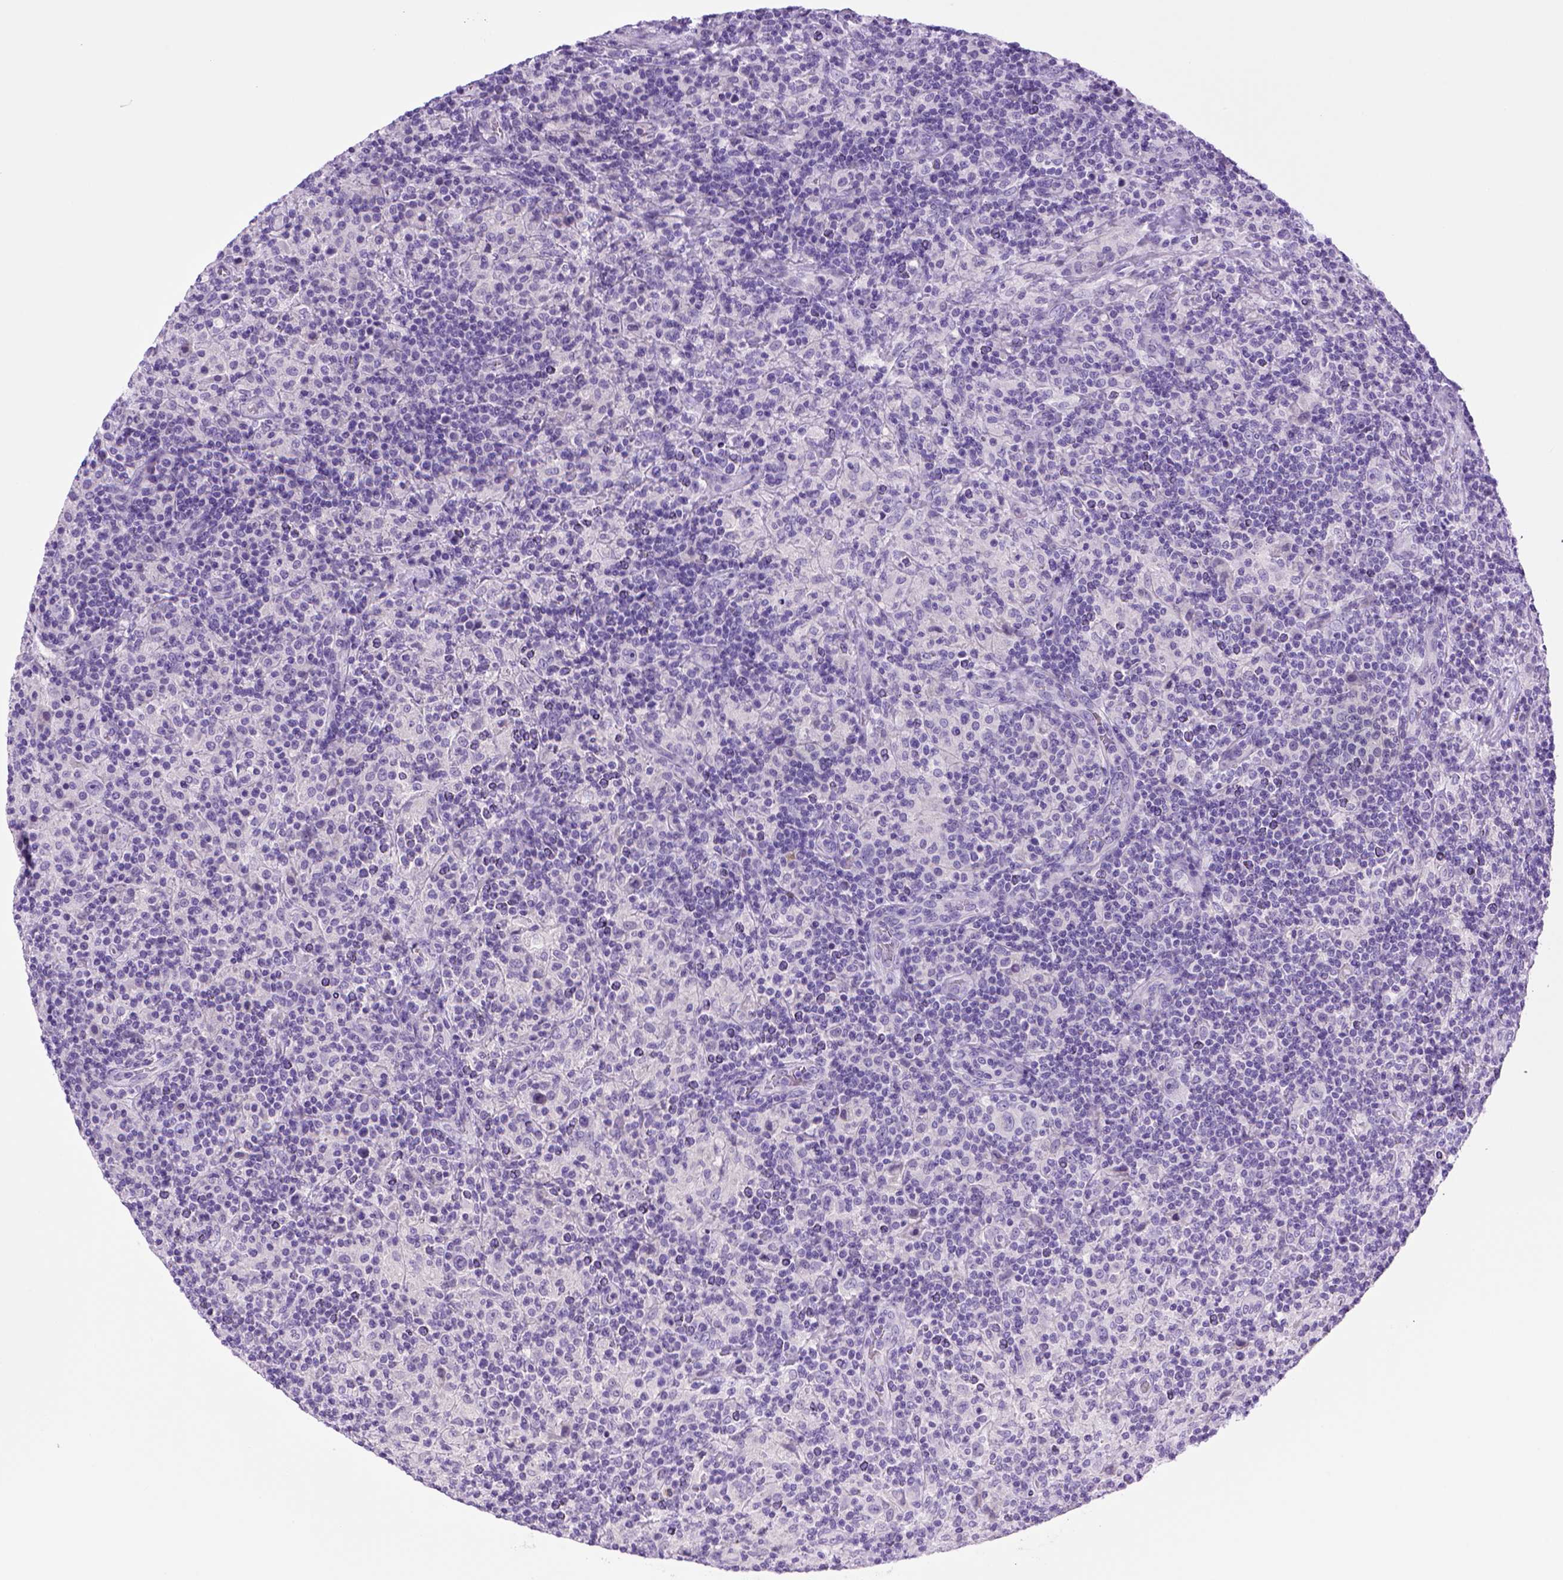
{"staining": {"intensity": "negative", "quantity": "none", "location": "none"}, "tissue": "lymphoma", "cell_type": "Tumor cells", "image_type": "cancer", "snomed": [{"axis": "morphology", "description": "Hodgkin's disease, NOS"}, {"axis": "topography", "description": "Lymph node"}], "caption": "The micrograph demonstrates no staining of tumor cells in lymphoma.", "gene": "SGCG", "patient": {"sex": "male", "age": 70}}